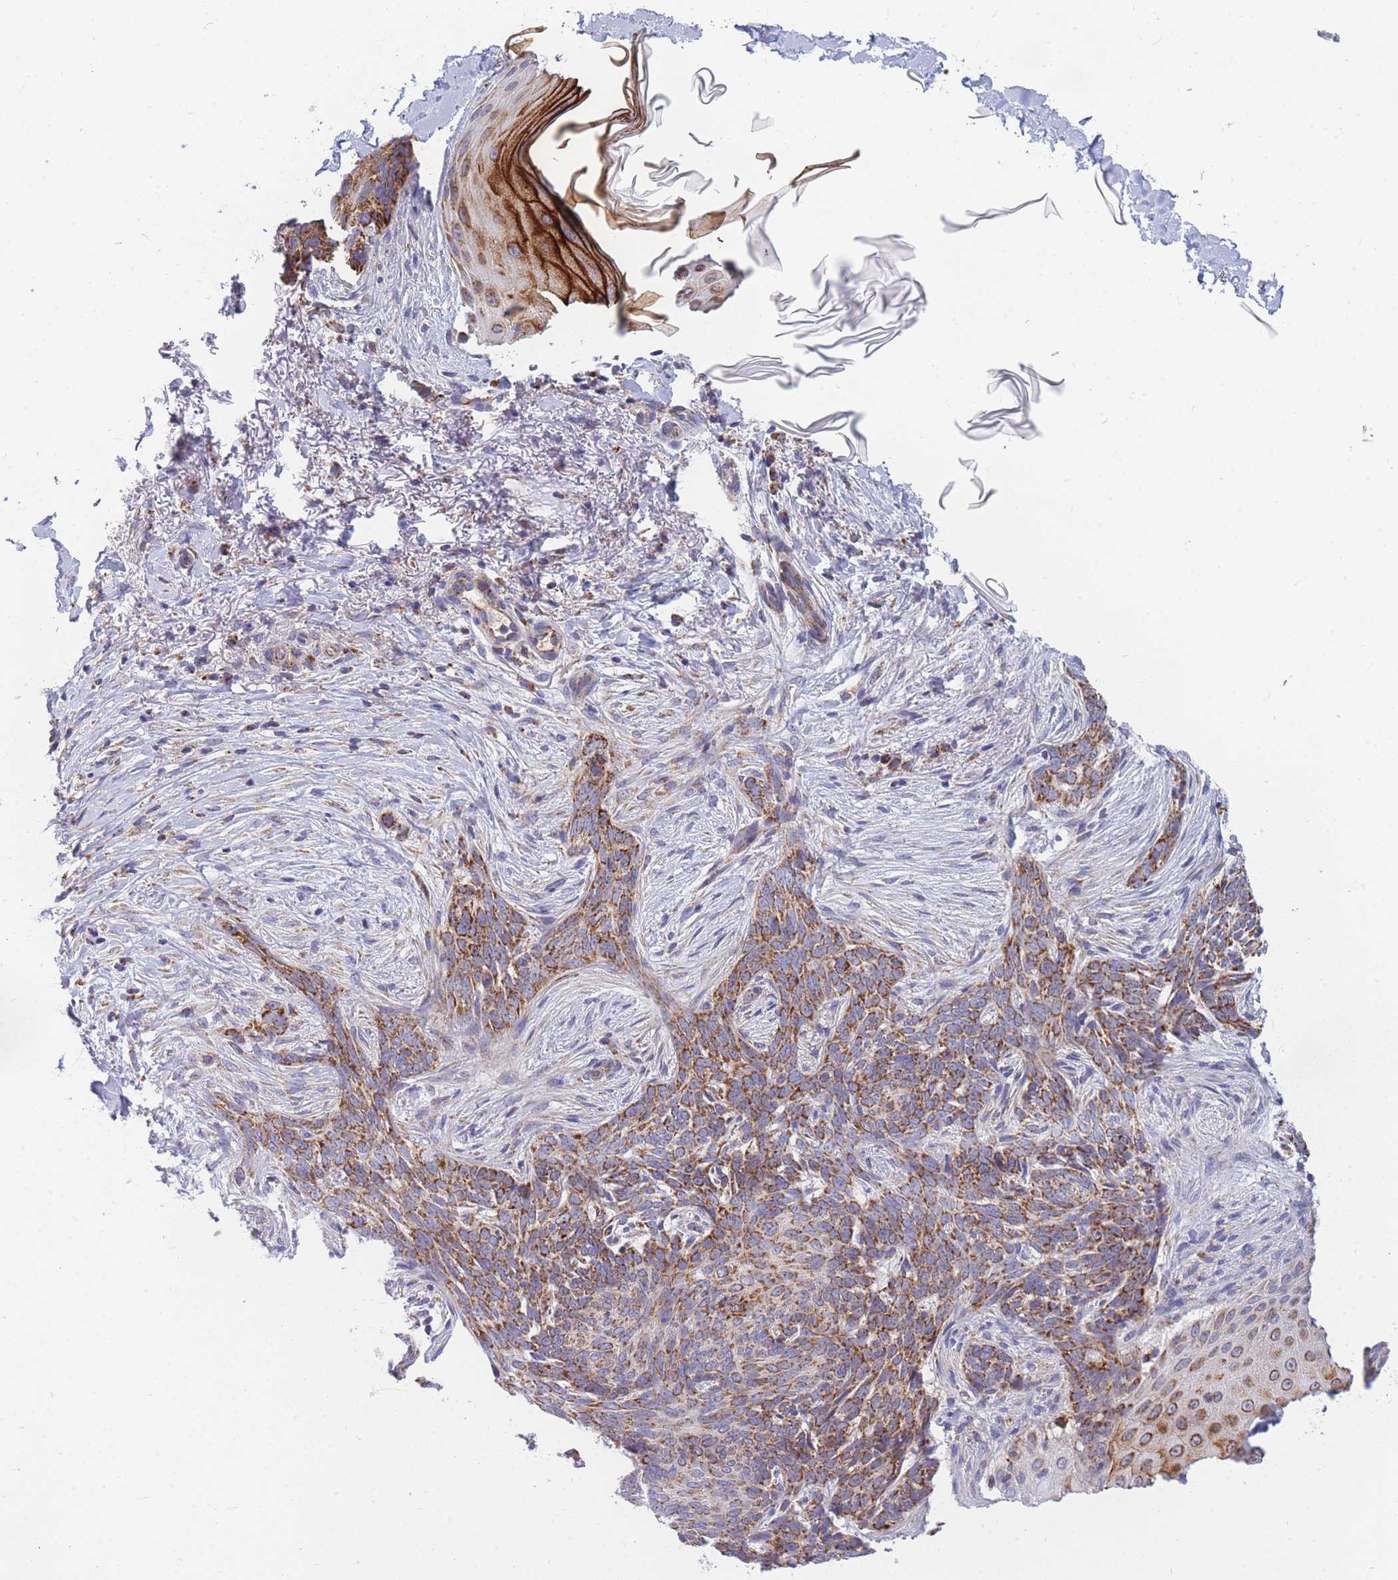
{"staining": {"intensity": "moderate", "quantity": ">75%", "location": "cytoplasmic/membranous"}, "tissue": "skin cancer", "cell_type": "Tumor cells", "image_type": "cancer", "snomed": [{"axis": "morphology", "description": "Normal tissue, NOS"}, {"axis": "morphology", "description": "Basal cell carcinoma"}, {"axis": "topography", "description": "Skin"}], "caption": "Skin cancer stained for a protein demonstrates moderate cytoplasmic/membranous positivity in tumor cells. The staining is performed using DAB (3,3'-diaminobenzidine) brown chromogen to label protein expression. The nuclei are counter-stained blue using hematoxylin.", "gene": "MRPS11", "patient": {"sex": "female", "age": 67}}